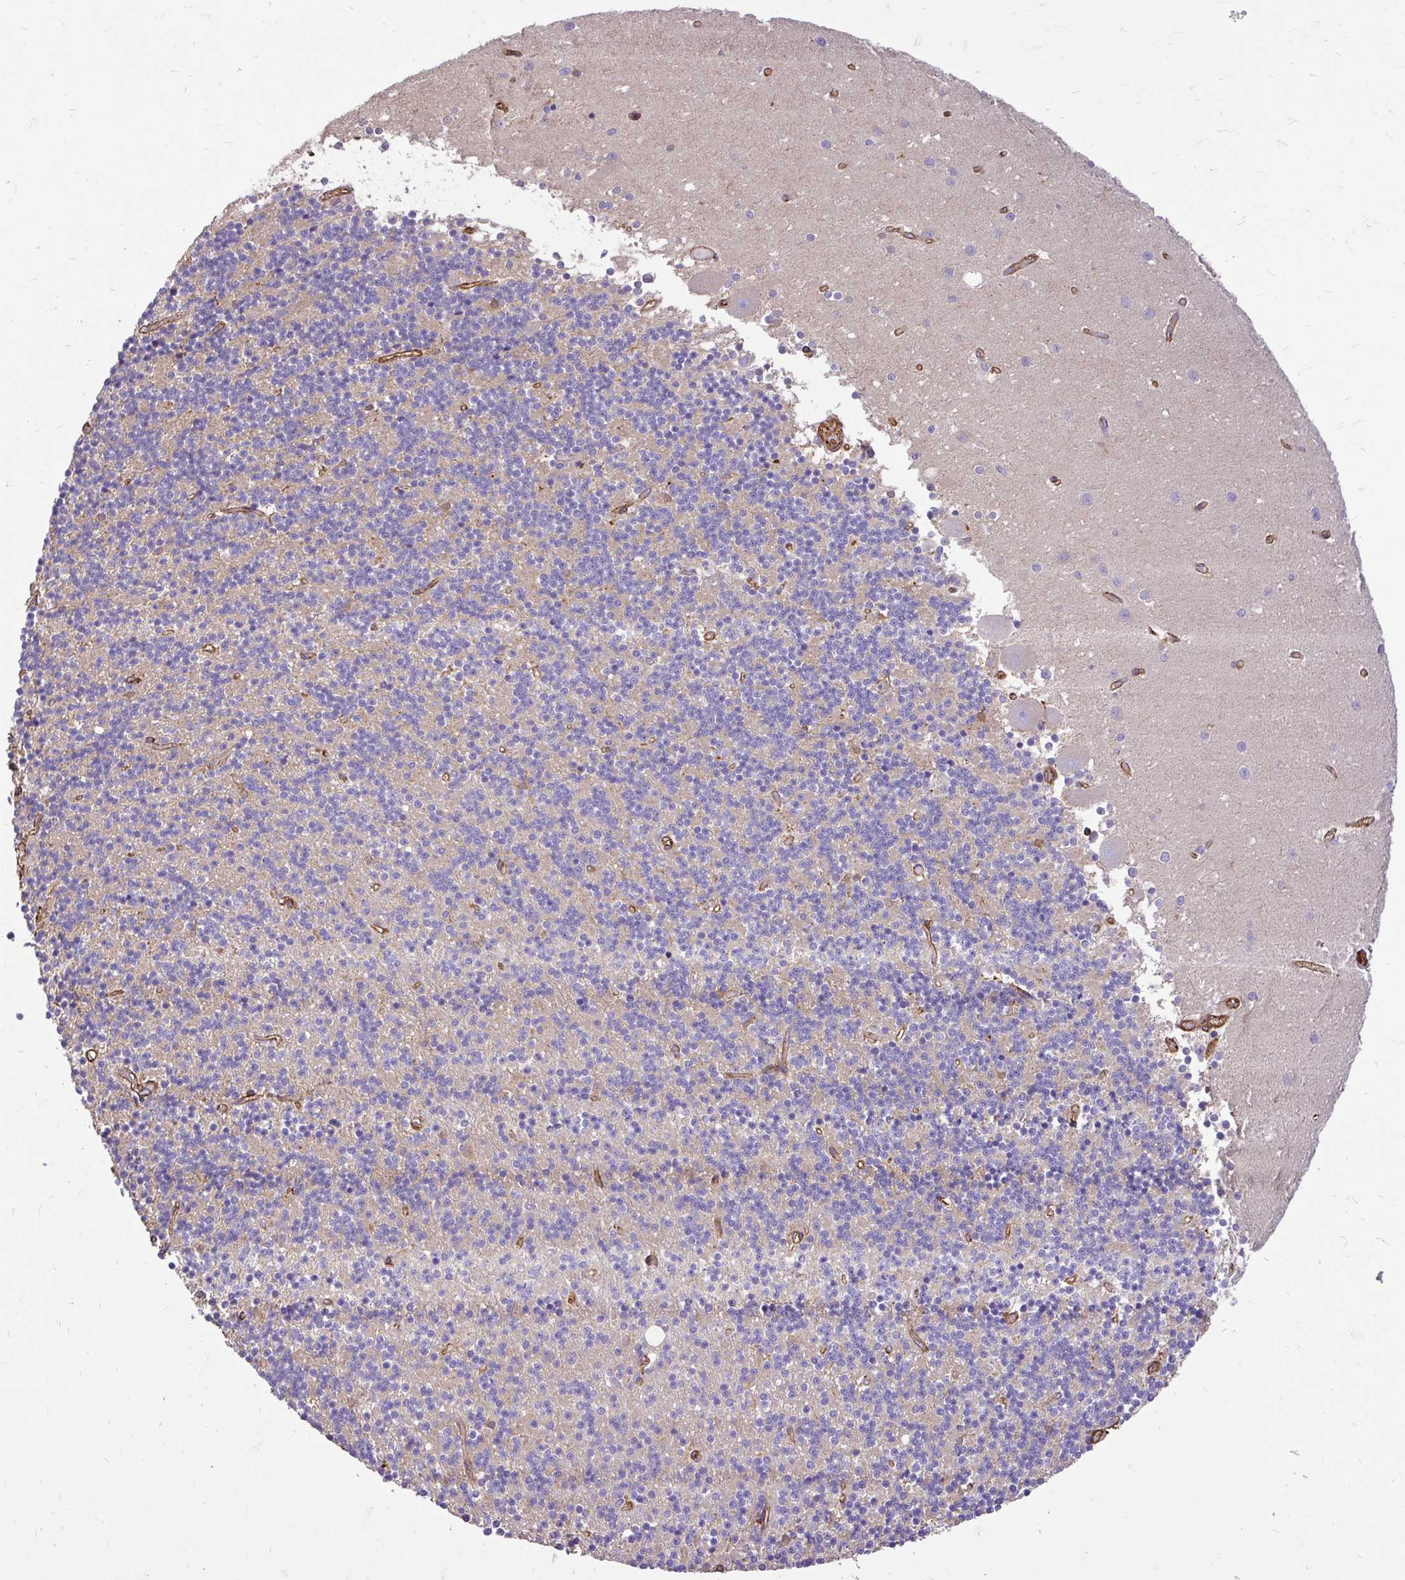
{"staining": {"intensity": "weak", "quantity": "25%-75%", "location": "cytoplasmic/membranous"}, "tissue": "cerebellum", "cell_type": "Cells in granular layer", "image_type": "normal", "snomed": [{"axis": "morphology", "description": "Normal tissue, NOS"}, {"axis": "topography", "description": "Cerebellum"}], "caption": "Normal cerebellum reveals weak cytoplasmic/membranous staining in about 25%-75% of cells in granular layer.", "gene": "PTPRK", "patient": {"sex": "male", "age": 54}}